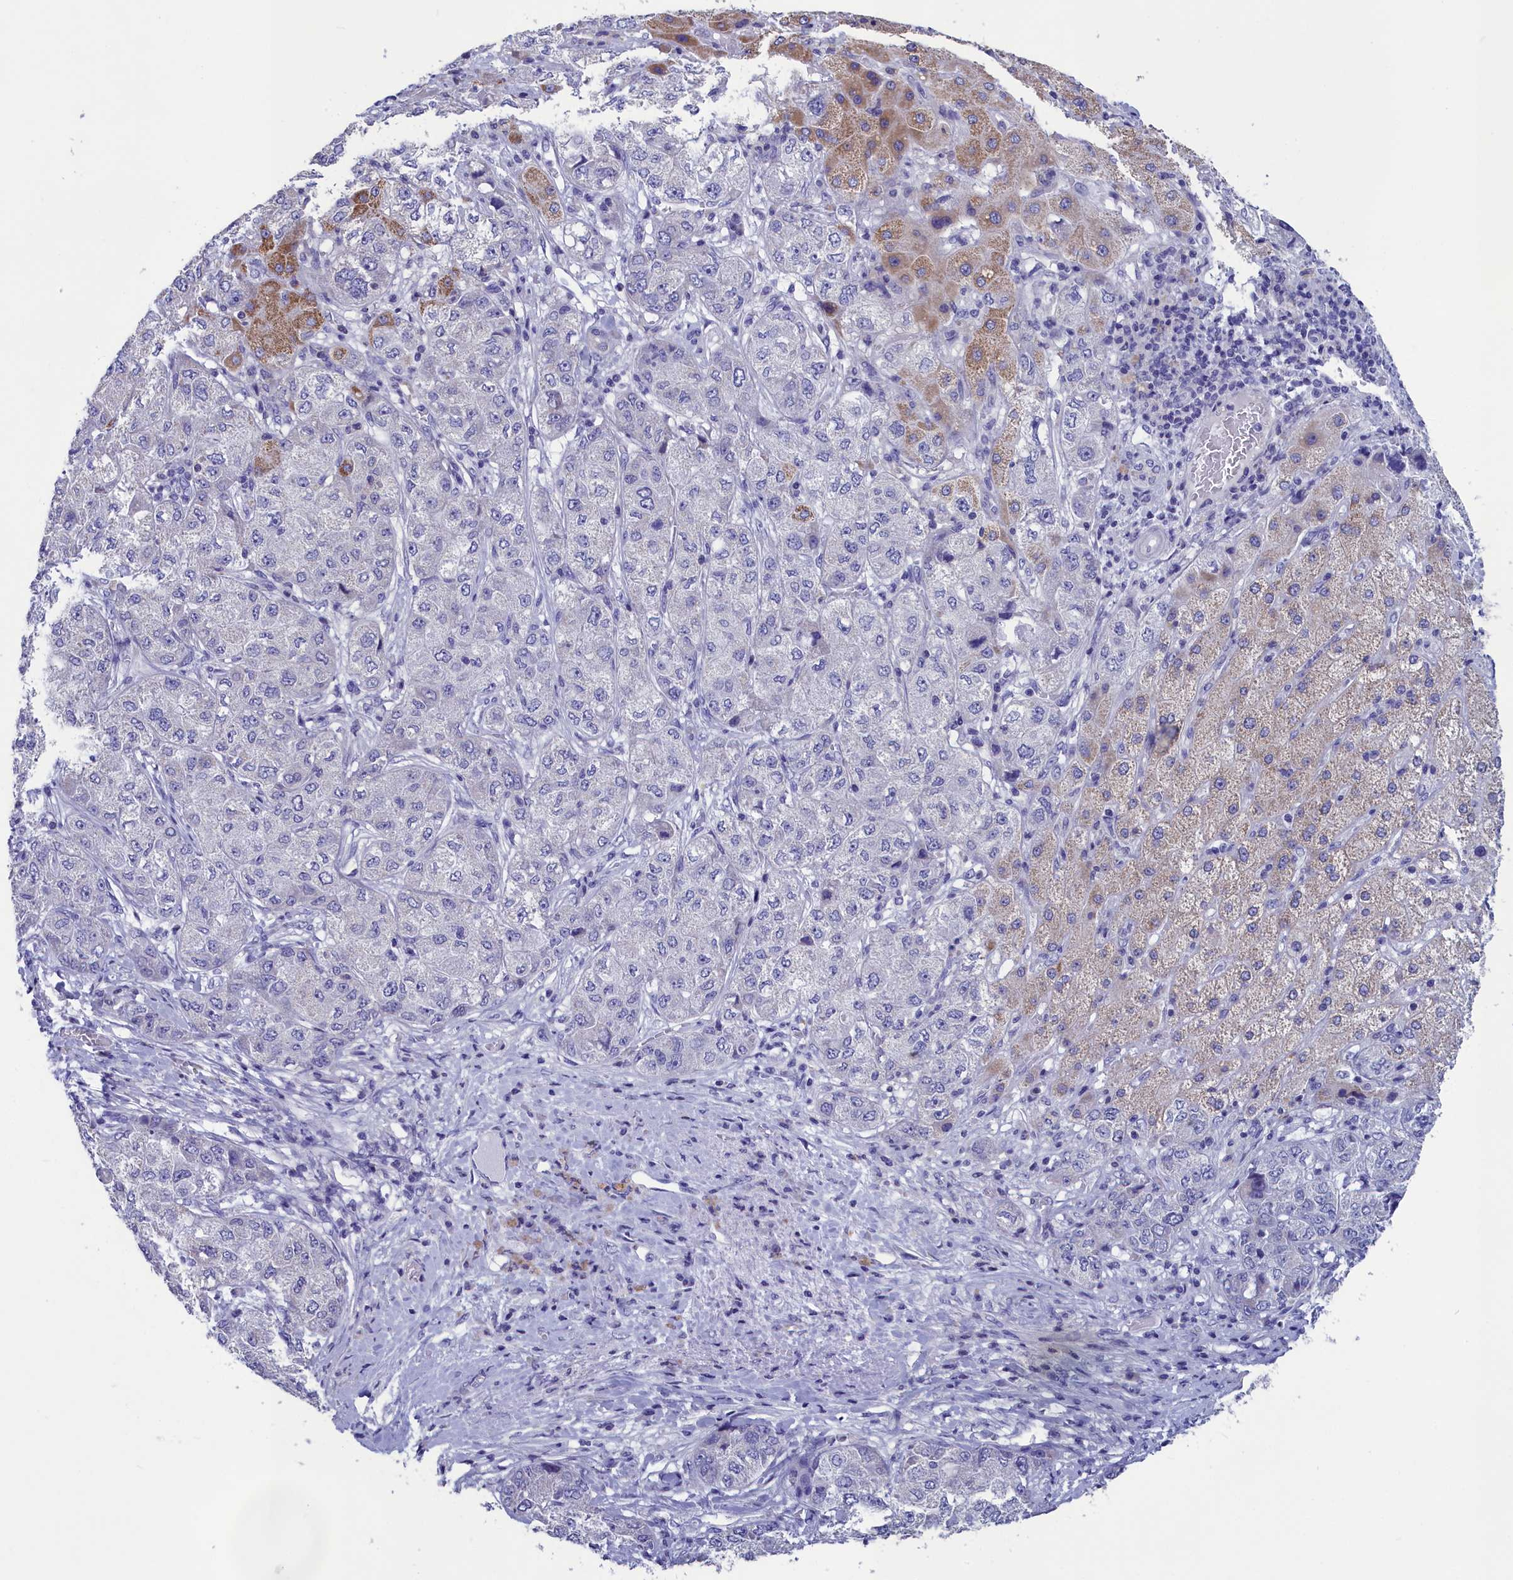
{"staining": {"intensity": "moderate", "quantity": "<25%", "location": "cytoplasmic/membranous"}, "tissue": "liver cancer", "cell_type": "Tumor cells", "image_type": "cancer", "snomed": [{"axis": "morphology", "description": "Carcinoma, Hepatocellular, NOS"}, {"axis": "topography", "description": "Liver"}], "caption": "Moderate cytoplasmic/membranous protein staining is present in approximately <25% of tumor cells in hepatocellular carcinoma (liver).", "gene": "PRDM12", "patient": {"sex": "male", "age": 80}}